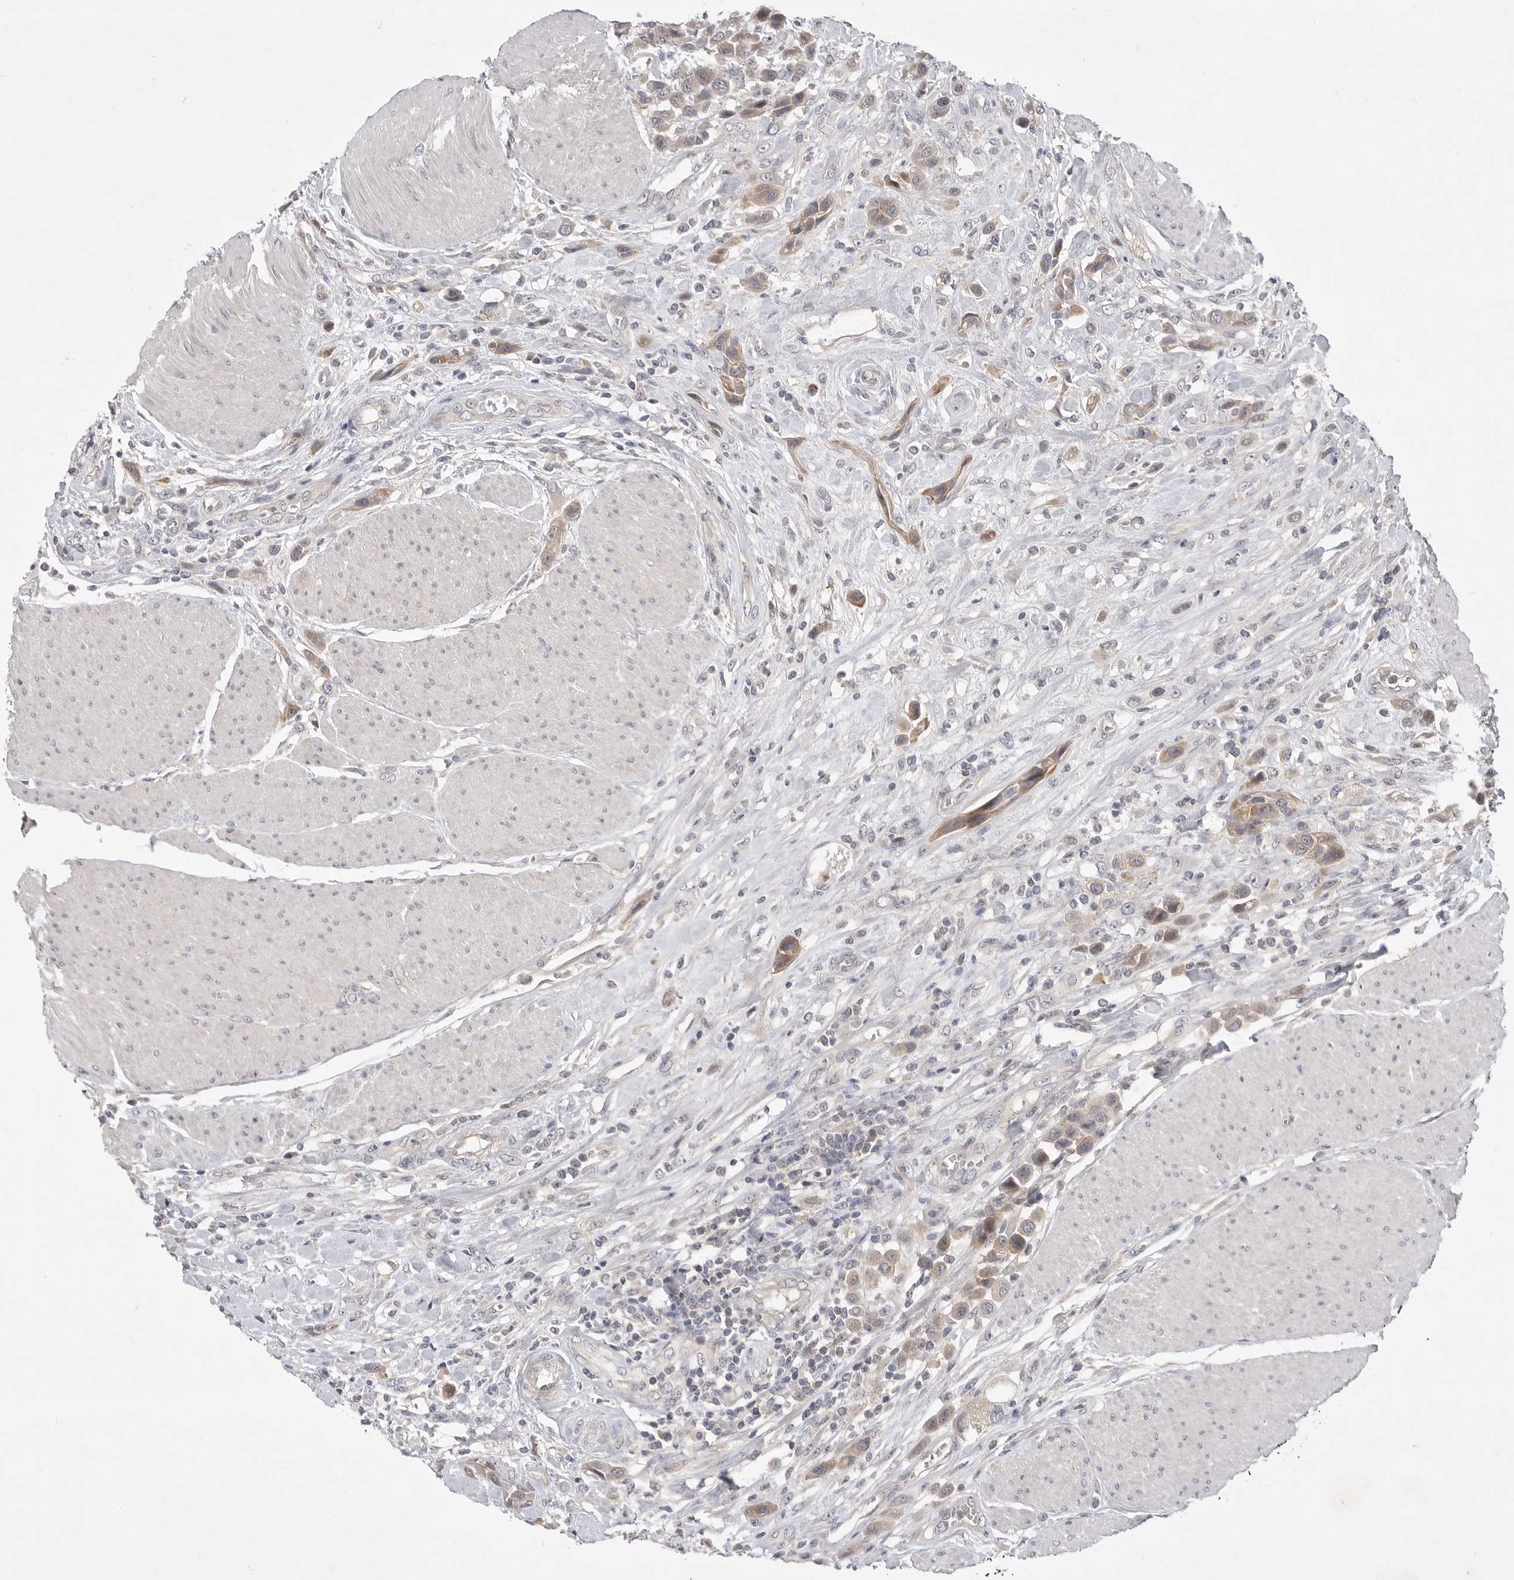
{"staining": {"intensity": "weak", "quantity": "<25%", "location": "cytoplasmic/membranous"}, "tissue": "urothelial cancer", "cell_type": "Tumor cells", "image_type": "cancer", "snomed": [{"axis": "morphology", "description": "Urothelial carcinoma, High grade"}, {"axis": "topography", "description": "Urinary bladder"}], "caption": "An image of human high-grade urothelial carcinoma is negative for staining in tumor cells.", "gene": "ITGAD", "patient": {"sex": "male", "age": 50}}